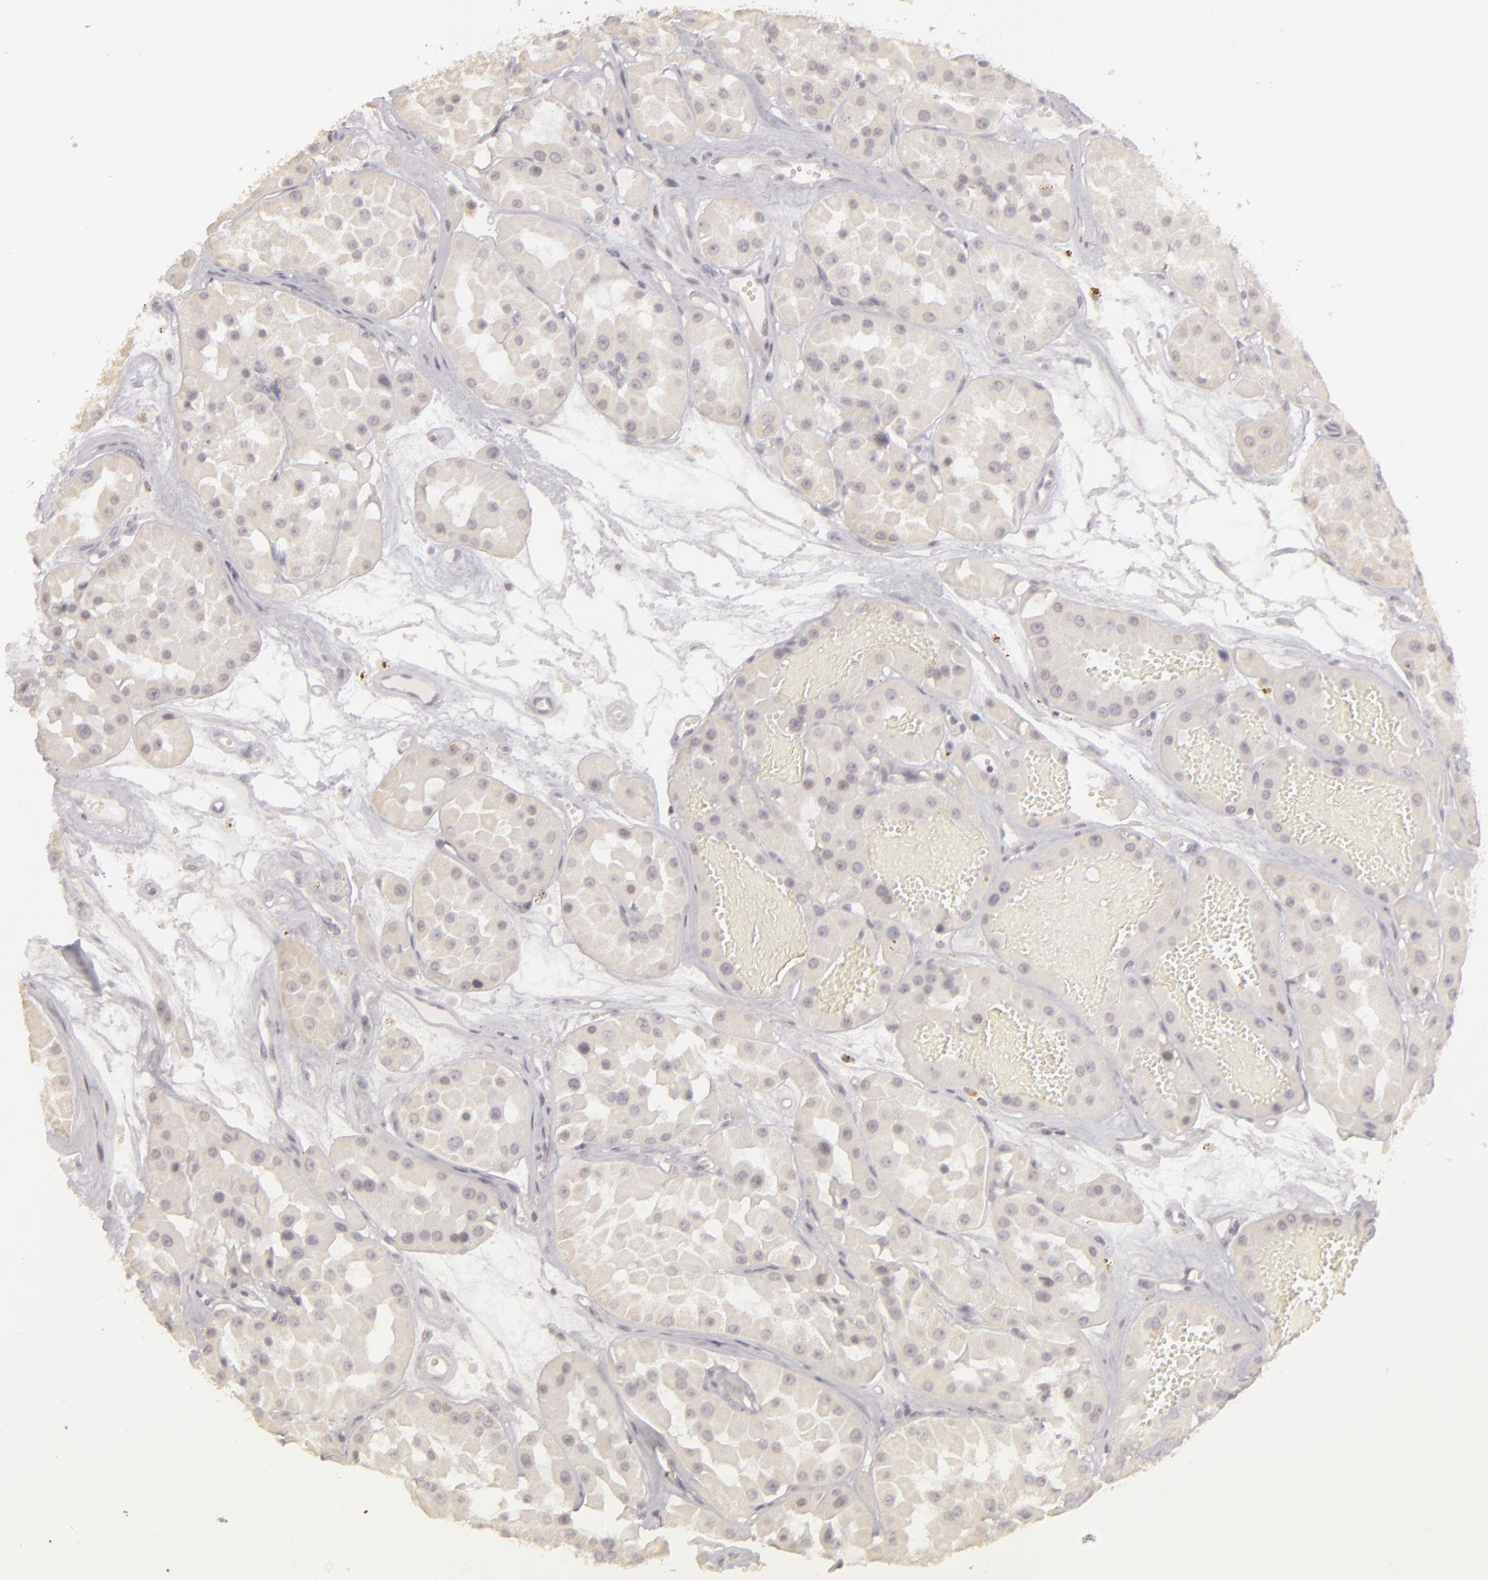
{"staining": {"intensity": "weak", "quantity": "<25%", "location": "cytoplasmic/membranous"}, "tissue": "renal cancer", "cell_type": "Tumor cells", "image_type": "cancer", "snomed": [{"axis": "morphology", "description": "Adenocarcinoma, uncertain malignant potential"}, {"axis": "topography", "description": "Kidney"}], "caption": "The image reveals no staining of tumor cells in renal adenocarcinoma,  uncertain malignant potential. (DAB (3,3'-diaminobenzidine) IHC with hematoxylin counter stain).", "gene": "SIX1", "patient": {"sex": "male", "age": 63}}